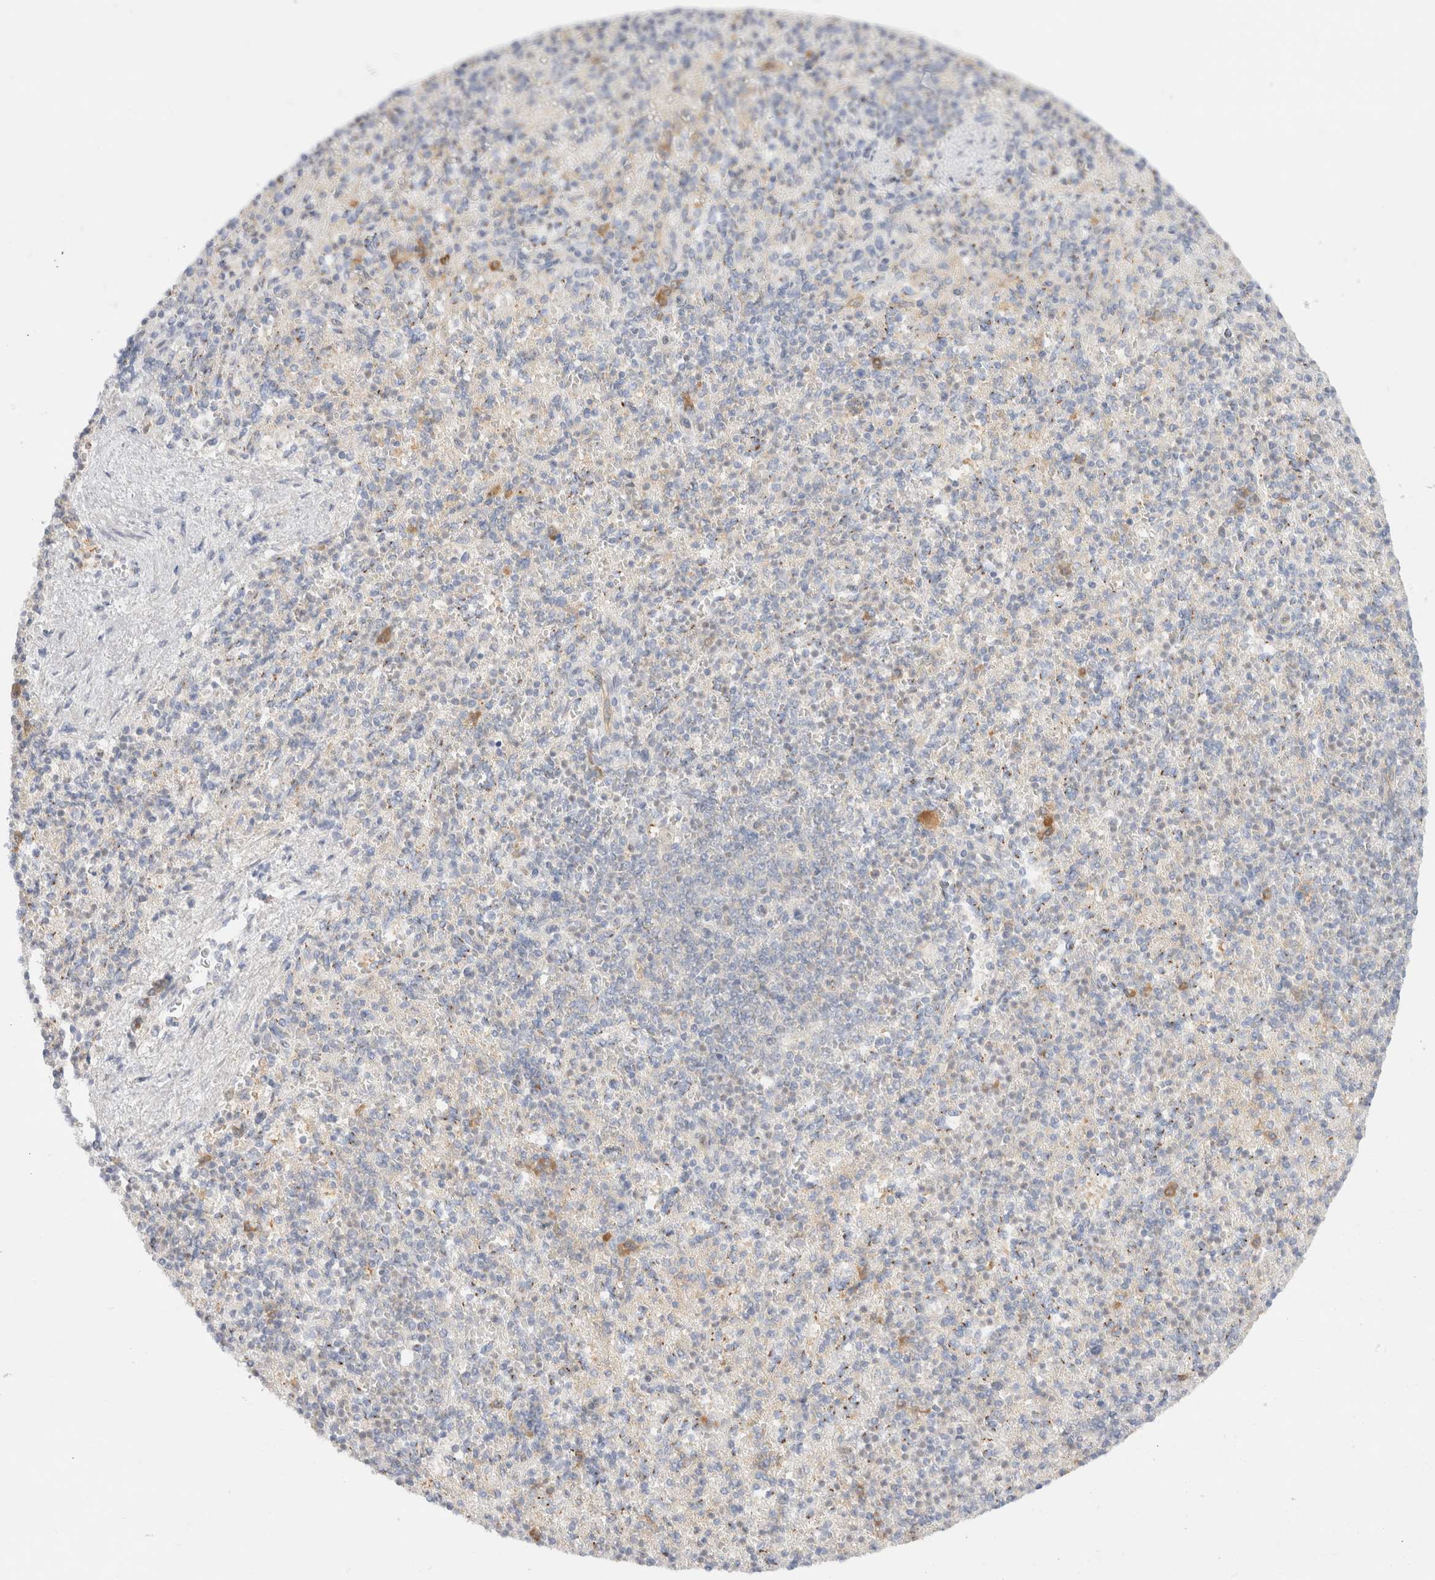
{"staining": {"intensity": "negative", "quantity": "none", "location": "none"}, "tissue": "spleen", "cell_type": "Cells in red pulp", "image_type": "normal", "snomed": [{"axis": "morphology", "description": "Normal tissue, NOS"}, {"axis": "topography", "description": "Spleen"}], "caption": "Immunohistochemical staining of benign spleen reveals no significant staining in cells in red pulp. (Stains: DAB IHC with hematoxylin counter stain, Microscopy: brightfield microscopy at high magnification).", "gene": "EFCAB13", "patient": {"sex": "female", "age": 74}}